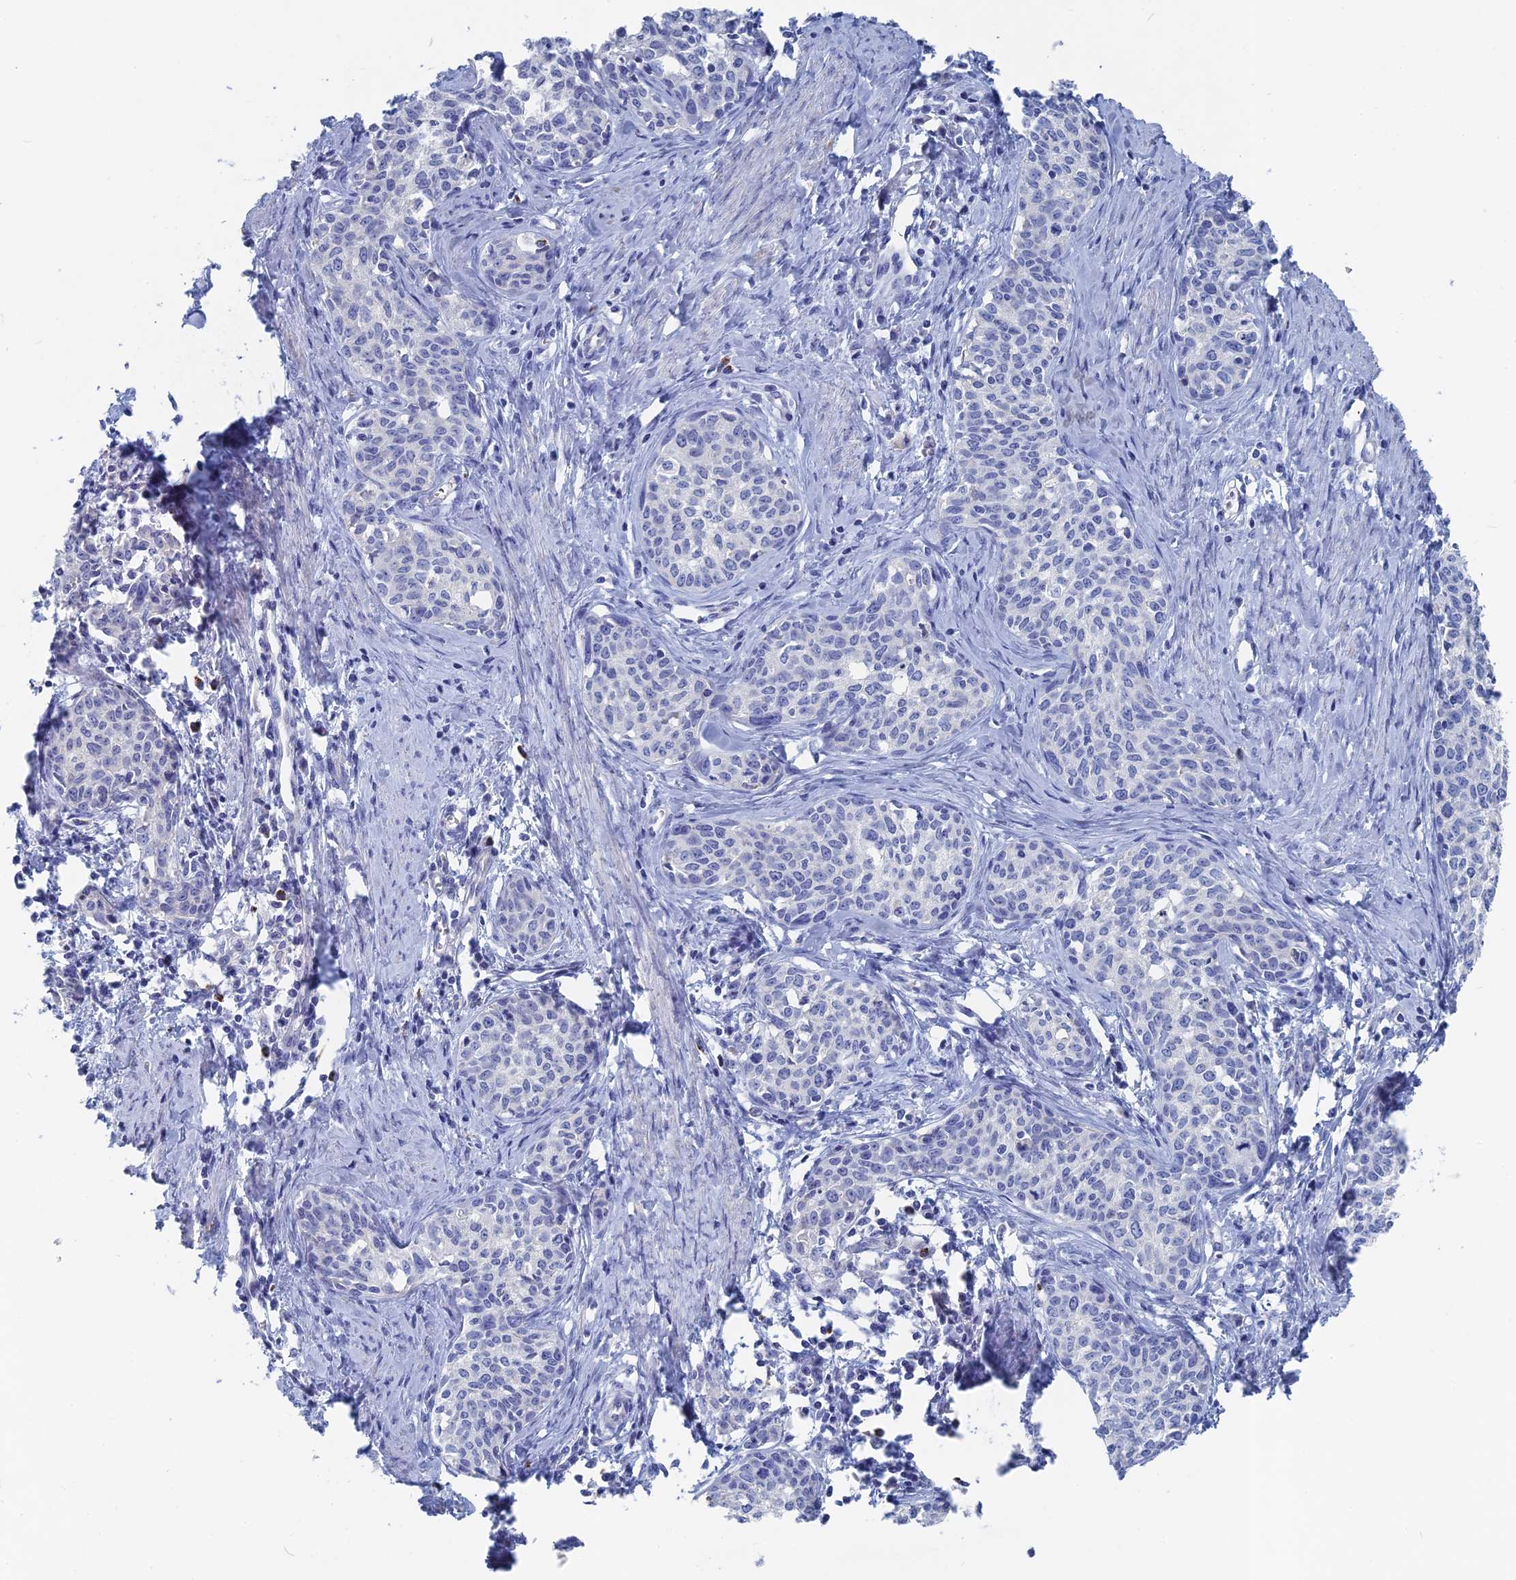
{"staining": {"intensity": "negative", "quantity": "none", "location": "none"}, "tissue": "cervical cancer", "cell_type": "Tumor cells", "image_type": "cancer", "snomed": [{"axis": "morphology", "description": "Squamous cell carcinoma, NOS"}, {"axis": "topography", "description": "Cervix"}], "caption": "Cervical squamous cell carcinoma was stained to show a protein in brown. There is no significant positivity in tumor cells.", "gene": "HIGD1A", "patient": {"sex": "female", "age": 52}}